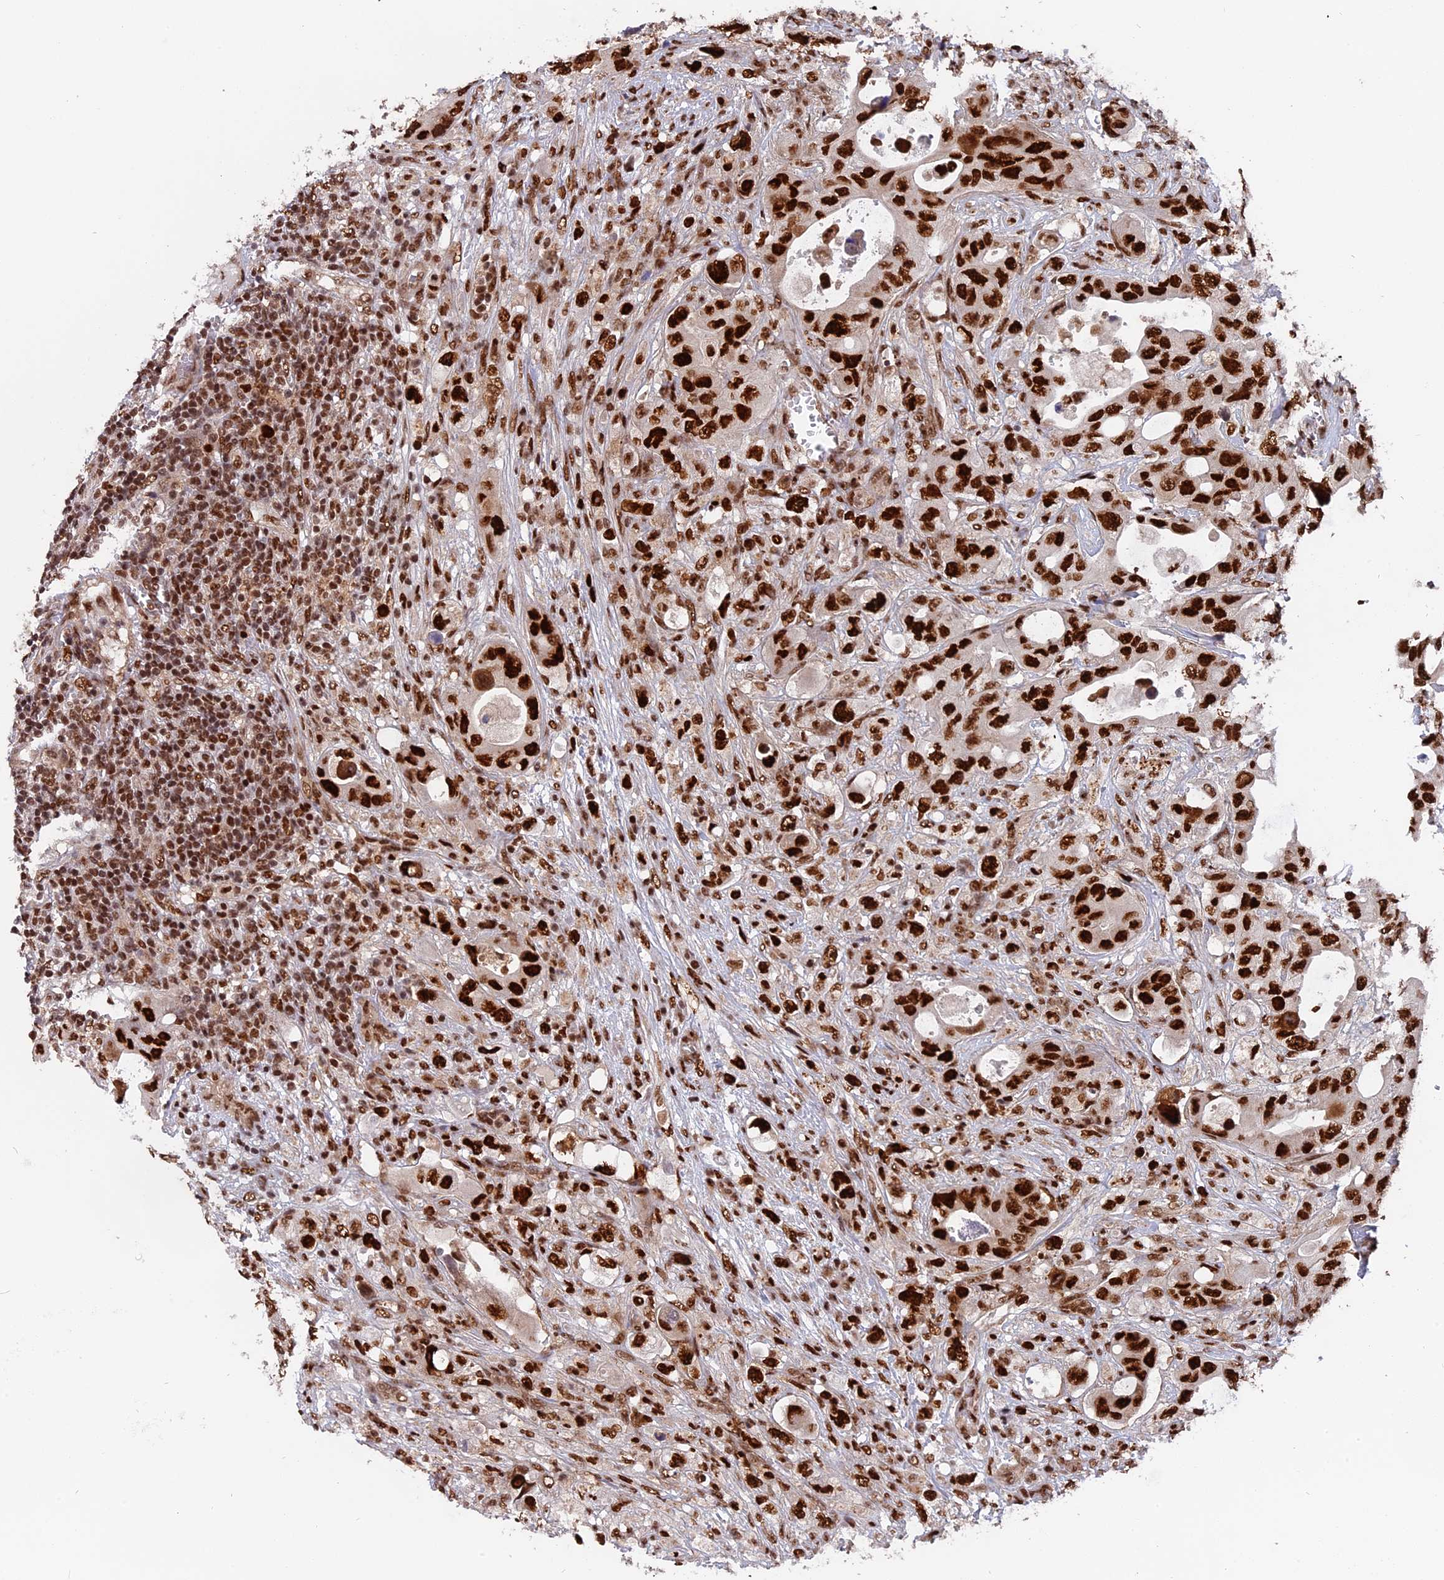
{"staining": {"intensity": "strong", "quantity": ">75%", "location": "nuclear"}, "tissue": "colorectal cancer", "cell_type": "Tumor cells", "image_type": "cancer", "snomed": [{"axis": "morphology", "description": "Adenocarcinoma, NOS"}, {"axis": "topography", "description": "Colon"}], "caption": "IHC histopathology image of neoplastic tissue: human colorectal cancer (adenocarcinoma) stained using immunohistochemistry (IHC) reveals high levels of strong protein expression localized specifically in the nuclear of tumor cells, appearing as a nuclear brown color.", "gene": "RAMAC", "patient": {"sex": "female", "age": 46}}